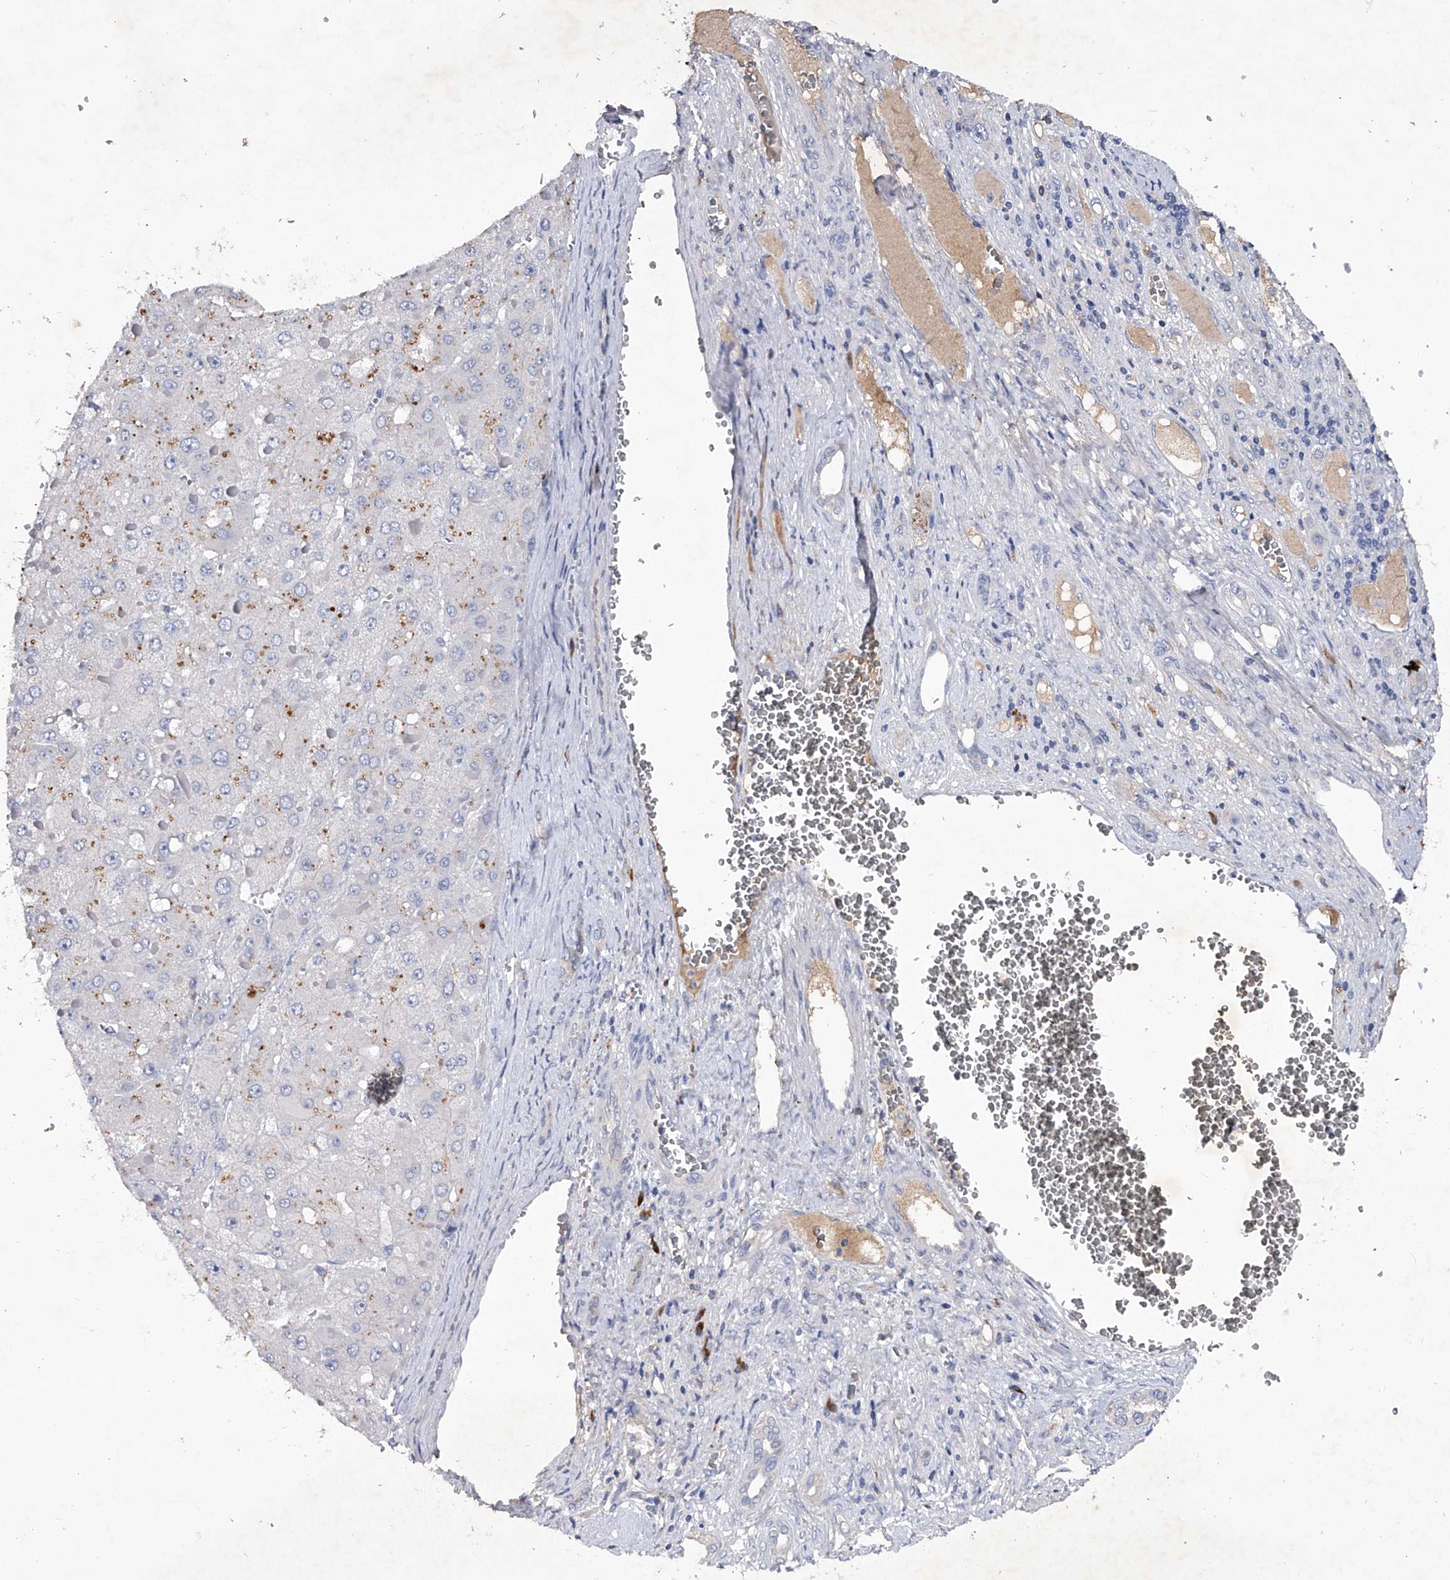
{"staining": {"intensity": "negative", "quantity": "none", "location": "none"}, "tissue": "liver cancer", "cell_type": "Tumor cells", "image_type": "cancer", "snomed": [{"axis": "morphology", "description": "Carcinoma, Hepatocellular, NOS"}, {"axis": "topography", "description": "Liver"}], "caption": "Immunohistochemical staining of hepatocellular carcinoma (liver) shows no significant staining in tumor cells. (DAB immunohistochemistry (IHC), high magnification).", "gene": "ASNS", "patient": {"sex": "female", "age": 73}}